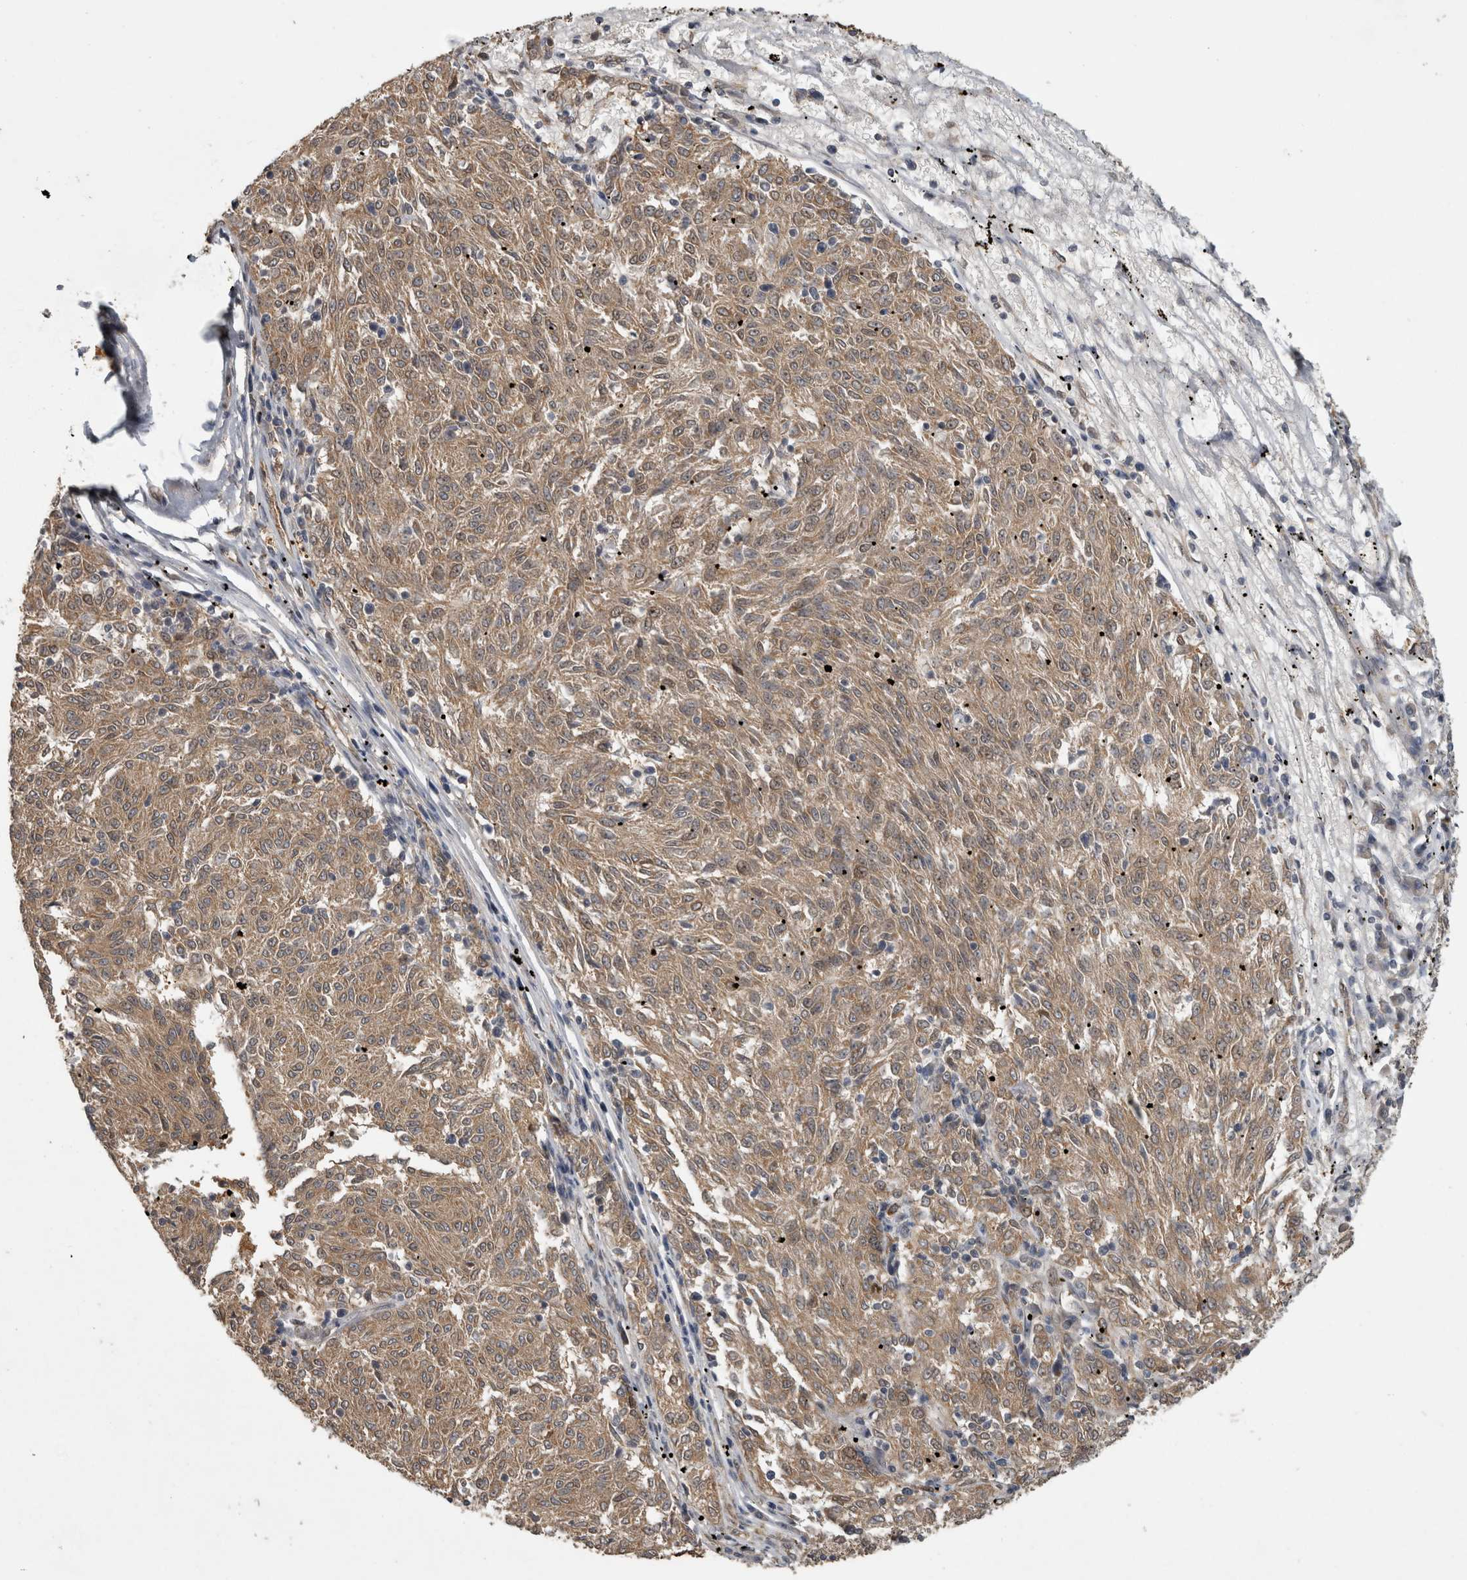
{"staining": {"intensity": "weak", "quantity": ">75%", "location": "cytoplasmic/membranous"}, "tissue": "melanoma", "cell_type": "Tumor cells", "image_type": "cancer", "snomed": [{"axis": "morphology", "description": "Malignant melanoma, NOS"}, {"axis": "topography", "description": "Skin"}], "caption": "Malignant melanoma stained with IHC exhibits weak cytoplasmic/membranous expression in about >75% of tumor cells.", "gene": "TRMT61B", "patient": {"sex": "female", "age": 72}}